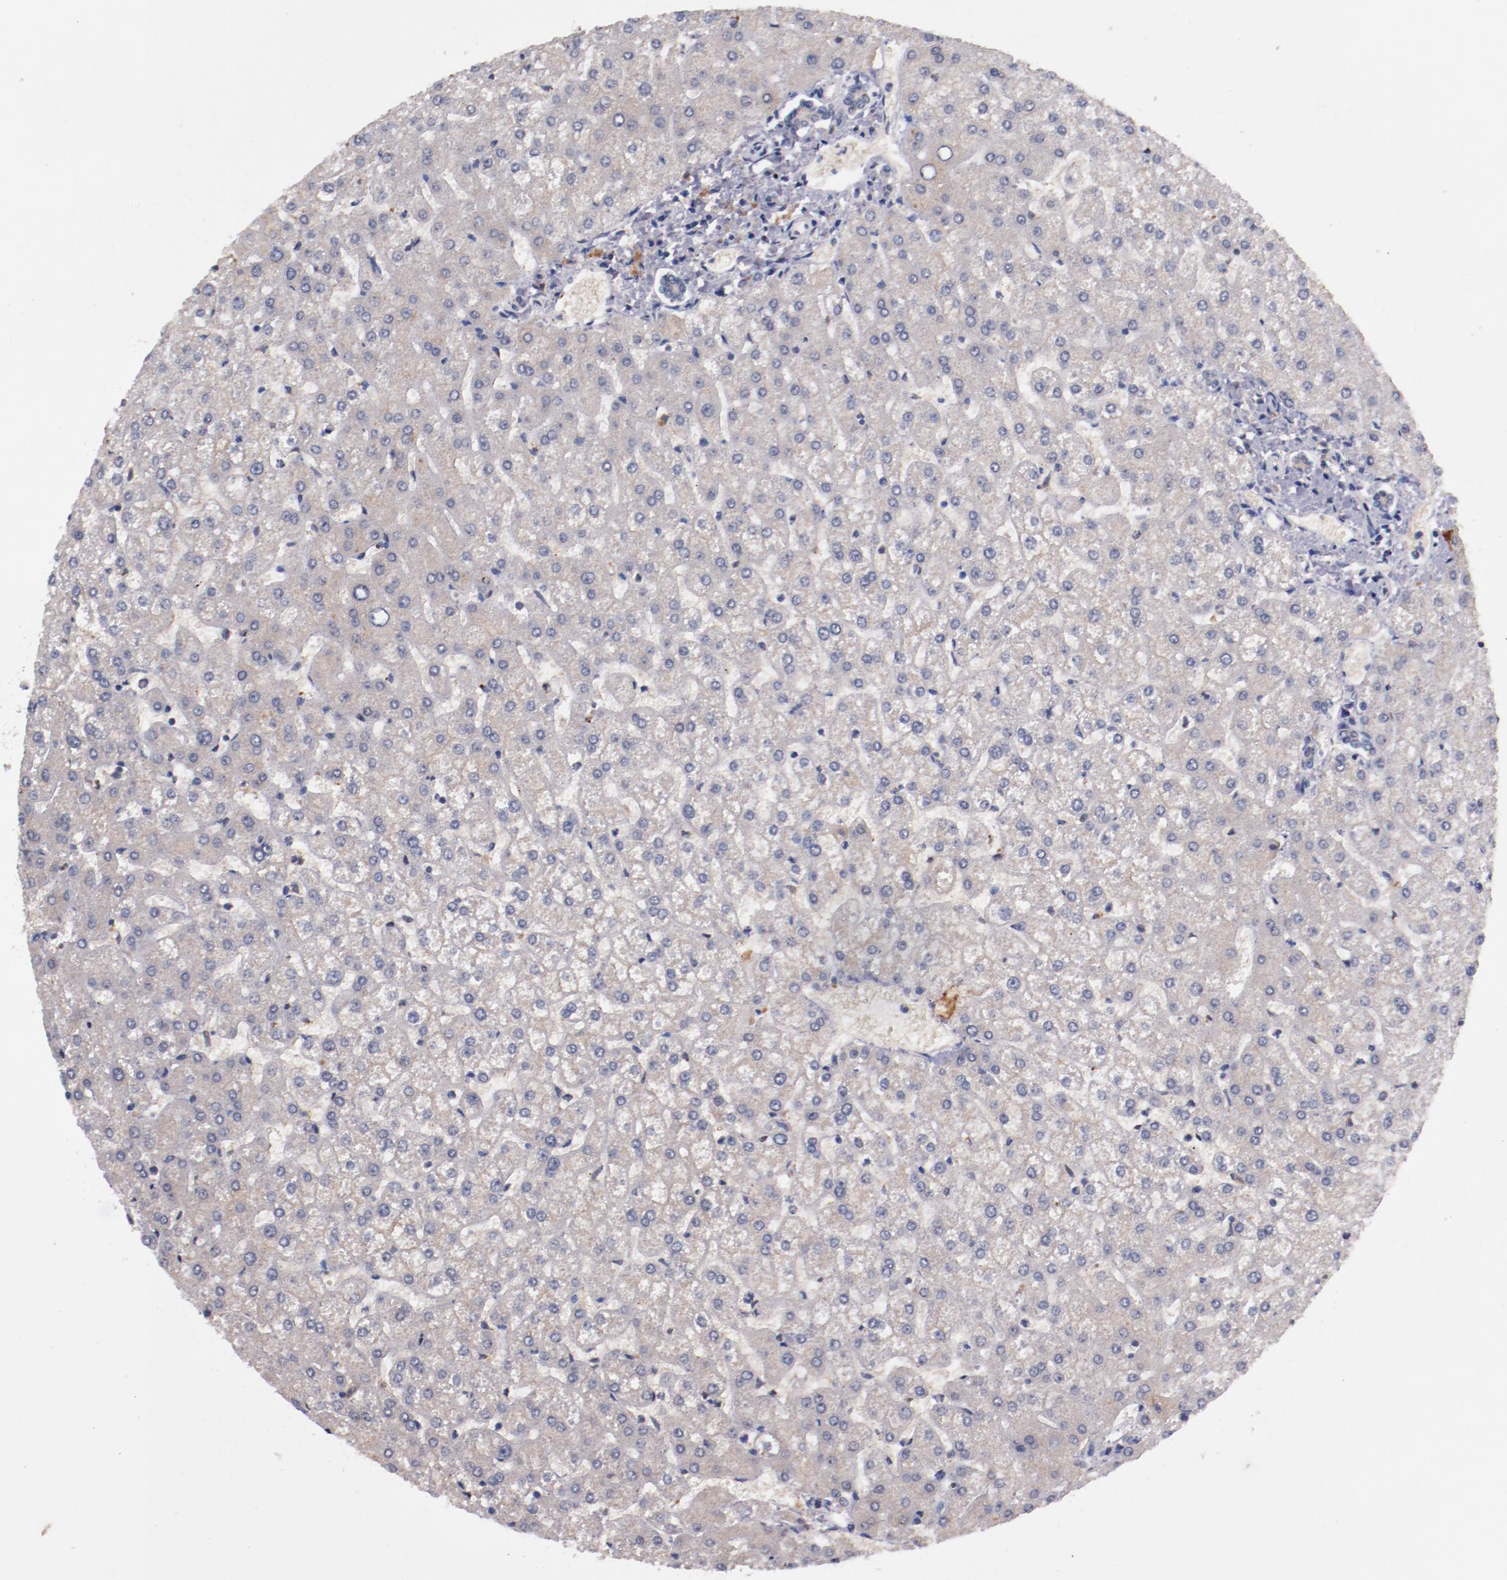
{"staining": {"intensity": "negative", "quantity": "none", "location": "none"}, "tissue": "liver", "cell_type": "Cholangiocytes", "image_type": "normal", "snomed": [{"axis": "morphology", "description": "Normal tissue, NOS"}, {"axis": "topography", "description": "Liver"}], "caption": "Immunohistochemistry (IHC) of normal liver reveals no positivity in cholangiocytes. Brightfield microscopy of immunohistochemistry stained with DAB (3,3'-diaminobenzidine) (brown) and hematoxylin (blue), captured at high magnification.", "gene": "FAM81A", "patient": {"sex": "female", "age": 32}}